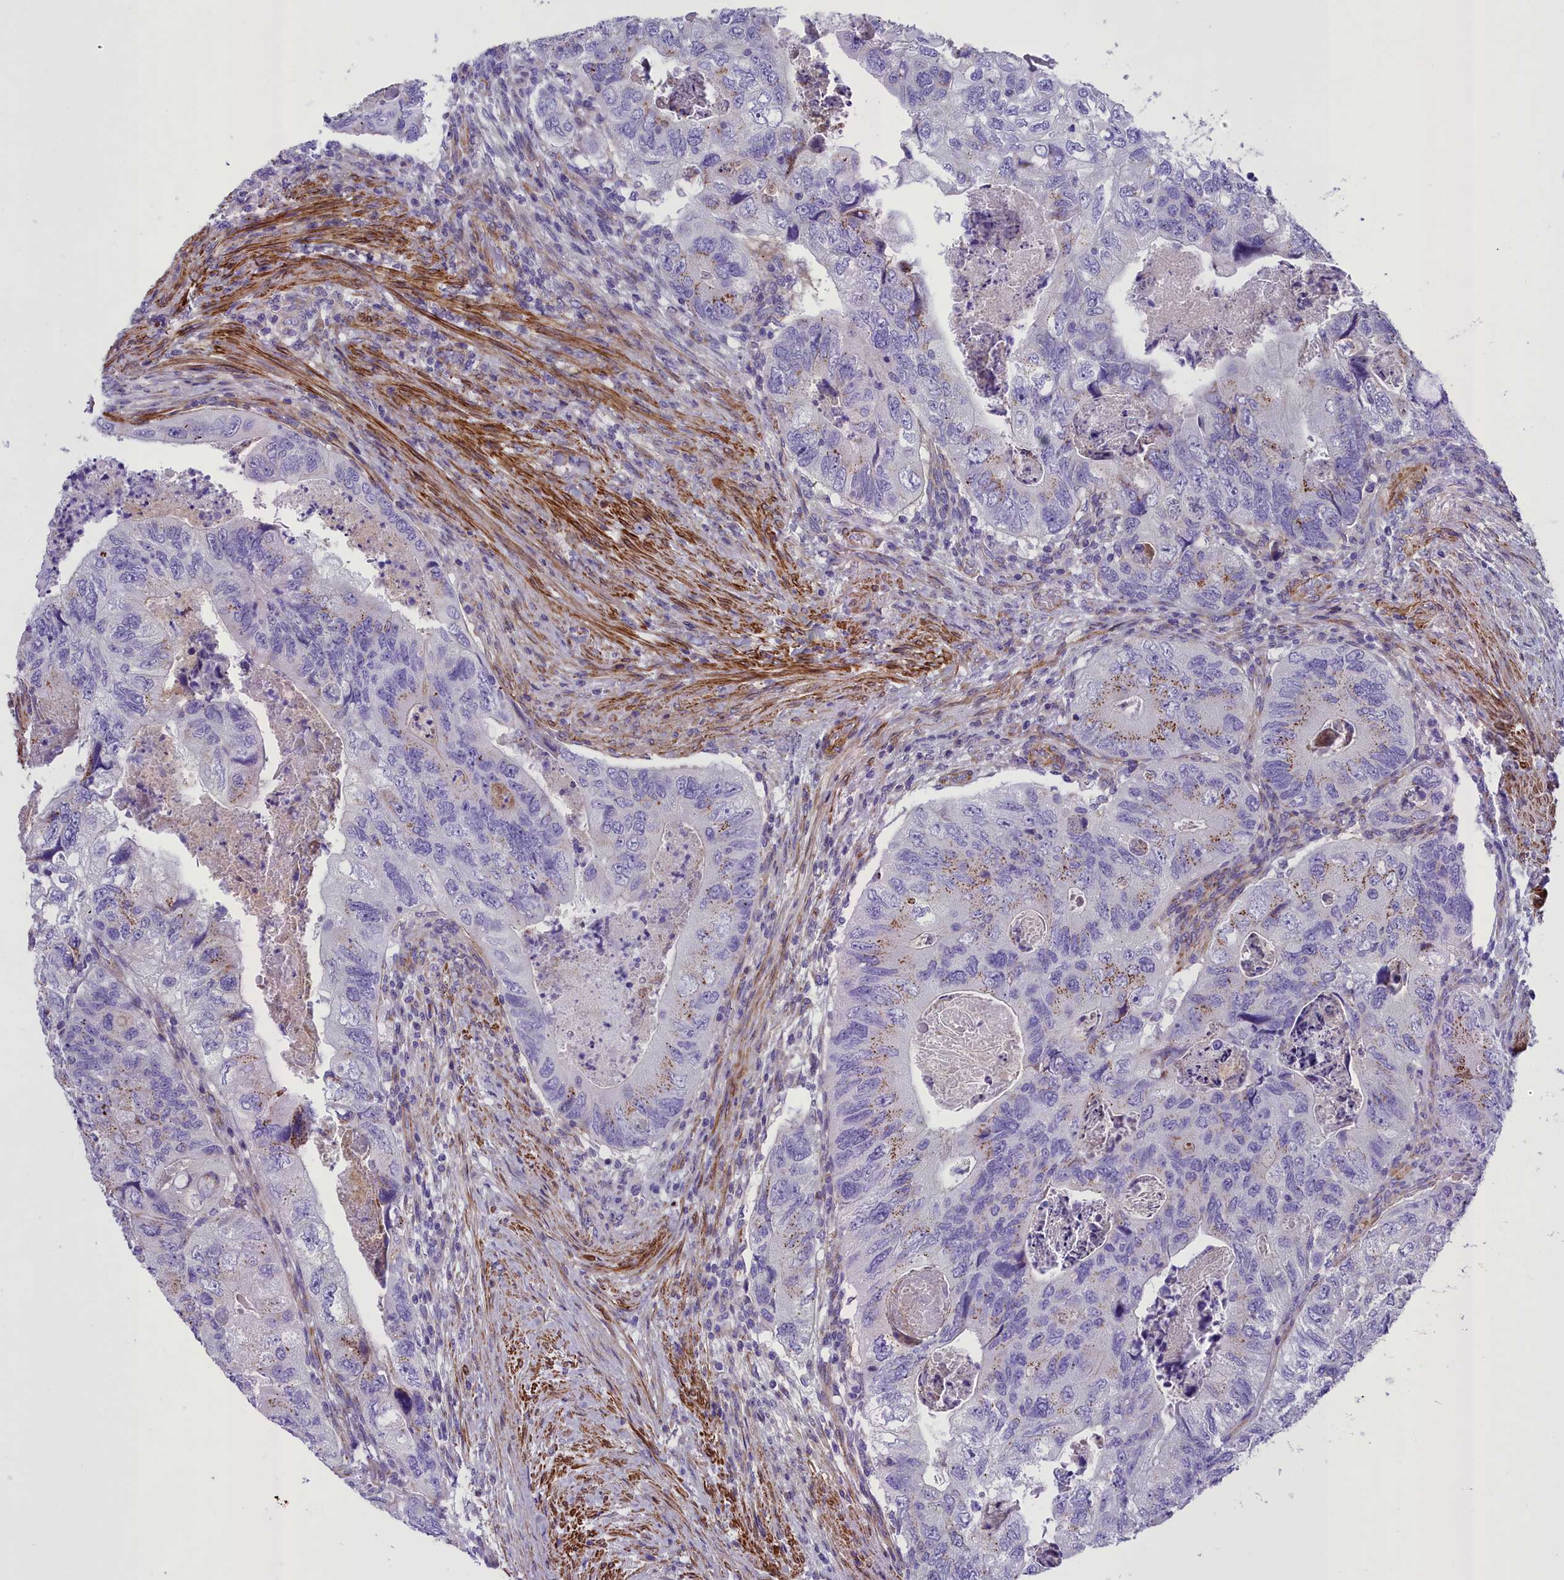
{"staining": {"intensity": "negative", "quantity": "none", "location": "none"}, "tissue": "colorectal cancer", "cell_type": "Tumor cells", "image_type": "cancer", "snomed": [{"axis": "morphology", "description": "Adenocarcinoma, NOS"}, {"axis": "topography", "description": "Rectum"}], "caption": "Immunohistochemistry micrograph of colorectal cancer stained for a protein (brown), which reveals no expression in tumor cells. Brightfield microscopy of IHC stained with DAB (3,3'-diaminobenzidine) (brown) and hematoxylin (blue), captured at high magnification.", "gene": "GFRA1", "patient": {"sex": "male", "age": 63}}